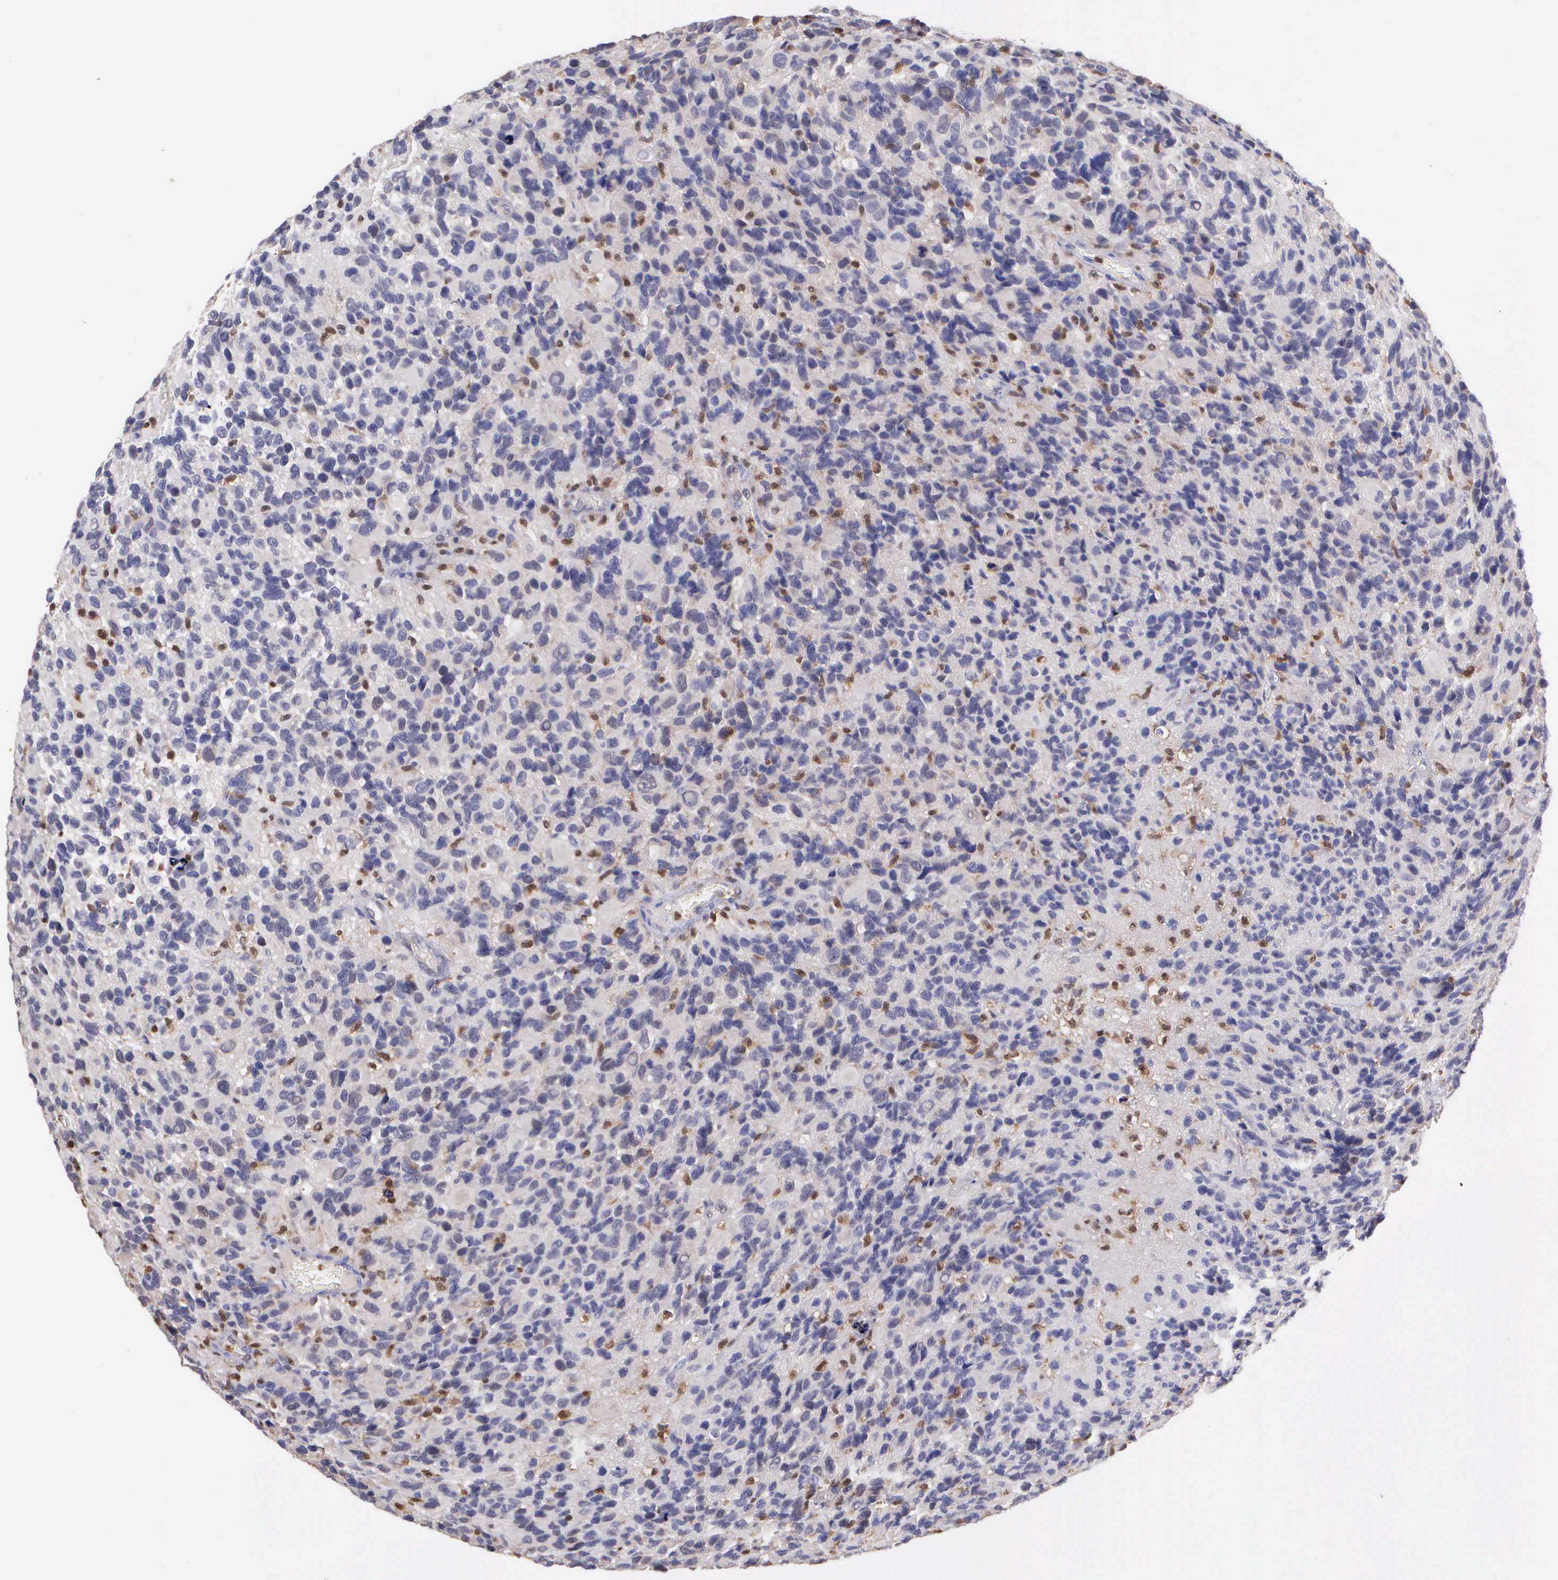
{"staining": {"intensity": "negative", "quantity": "none", "location": "none"}, "tissue": "glioma", "cell_type": "Tumor cells", "image_type": "cancer", "snomed": [{"axis": "morphology", "description": "Glioma, malignant, High grade"}, {"axis": "topography", "description": "Brain"}], "caption": "Glioma stained for a protein using immunohistochemistry shows no expression tumor cells.", "gene": "BID", "patient": {"sex": "male", "age": 77}}